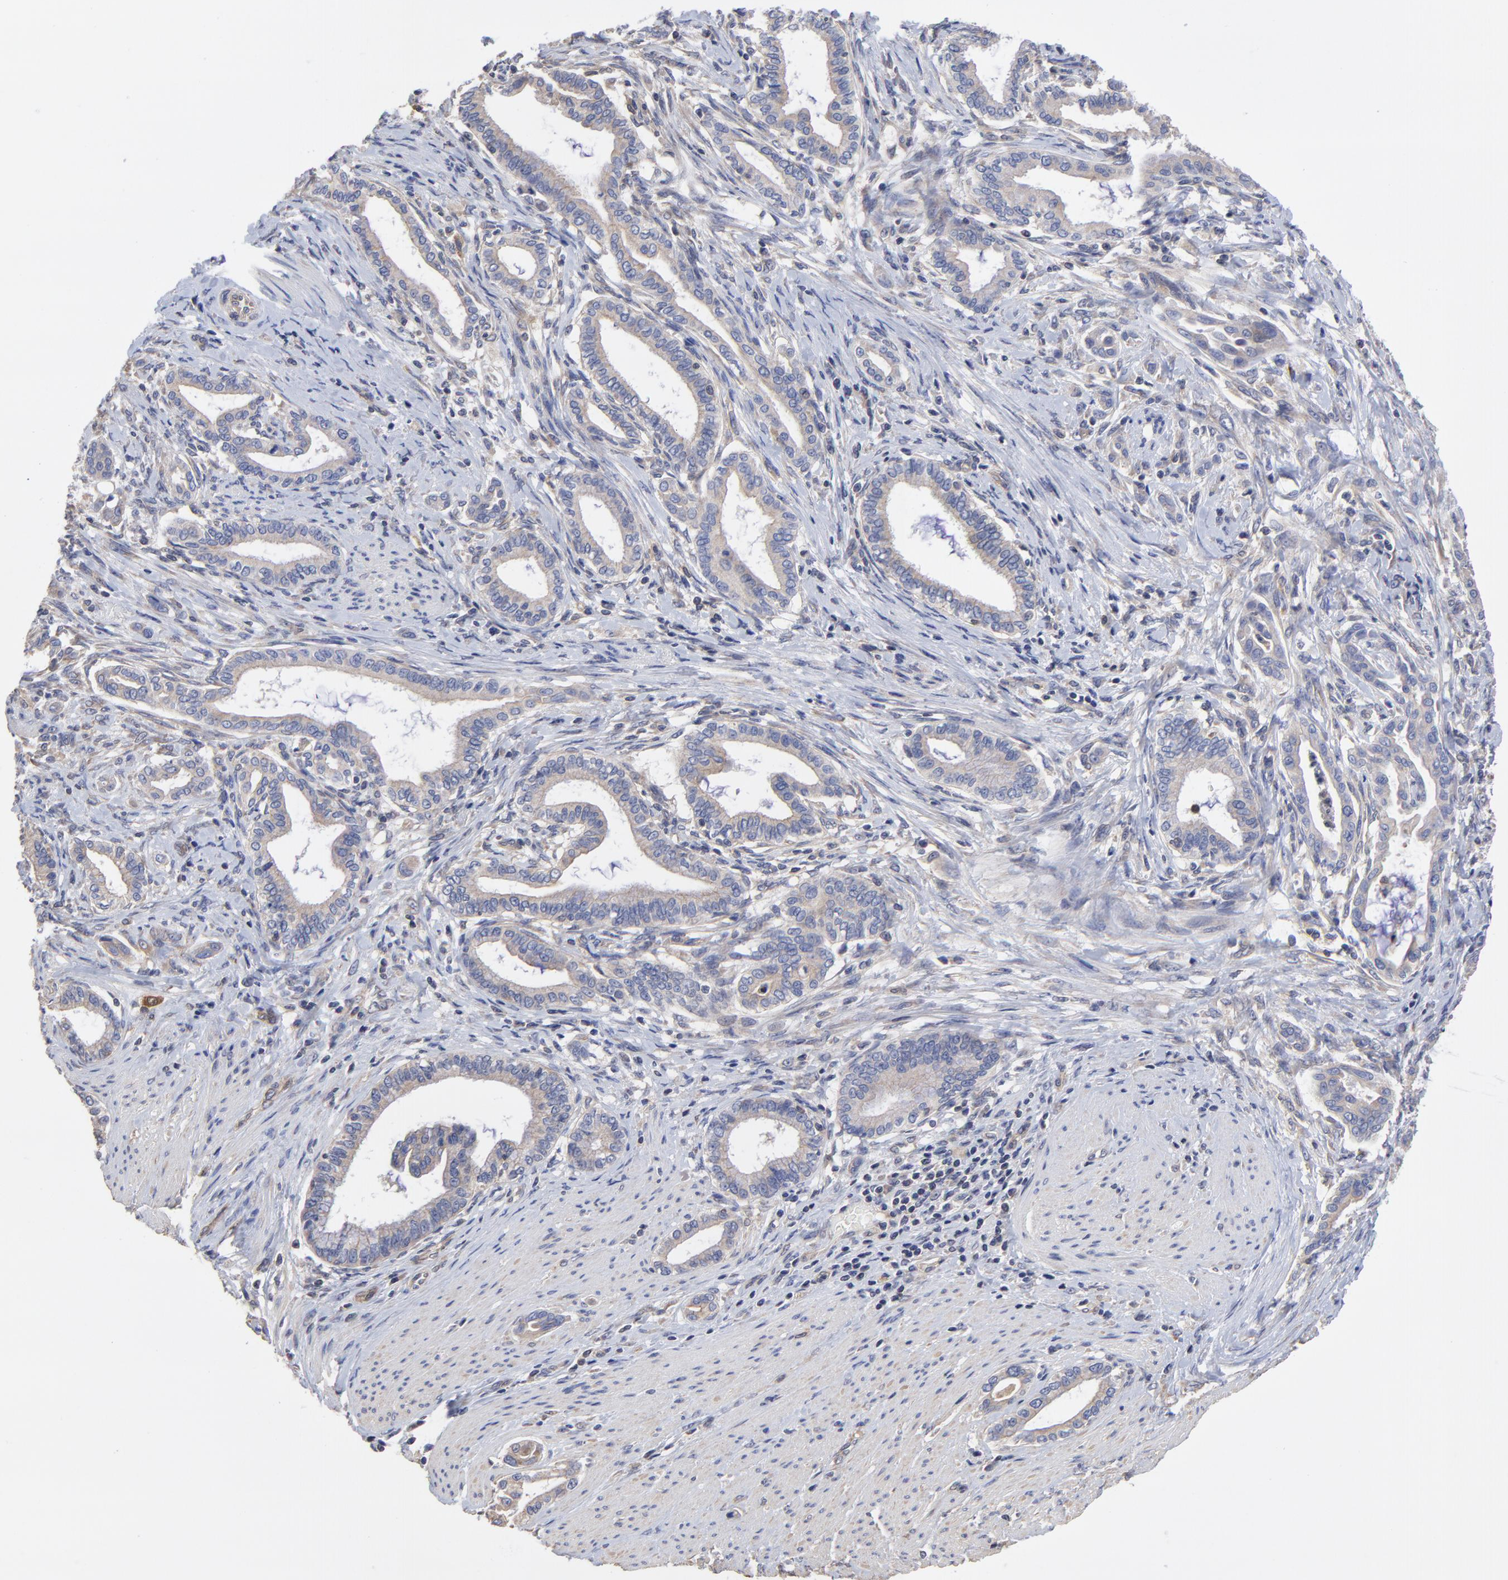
{"staining": {"intensity": "weak", "quantity": ">75%", "location": "cytoplasmic/membranous"}, "tissue": "pancreatic cancer", "cell_type": "Tumor cells", "image_type": "cancer", "snomed": [{"axis": "morphology", "description": "Adenocarcinoma, NOS"}, {"axis": "topography", "description": "Pancreas"}], "caption": "There is low levels of weak cytoplasmic/membranous staining in tumor cells of pancreatic cancer, as demonstrated by immunohistochemical staining (brown color).", "gene": "PCMT1", "patient": {"sex": "female", "age": 64}}